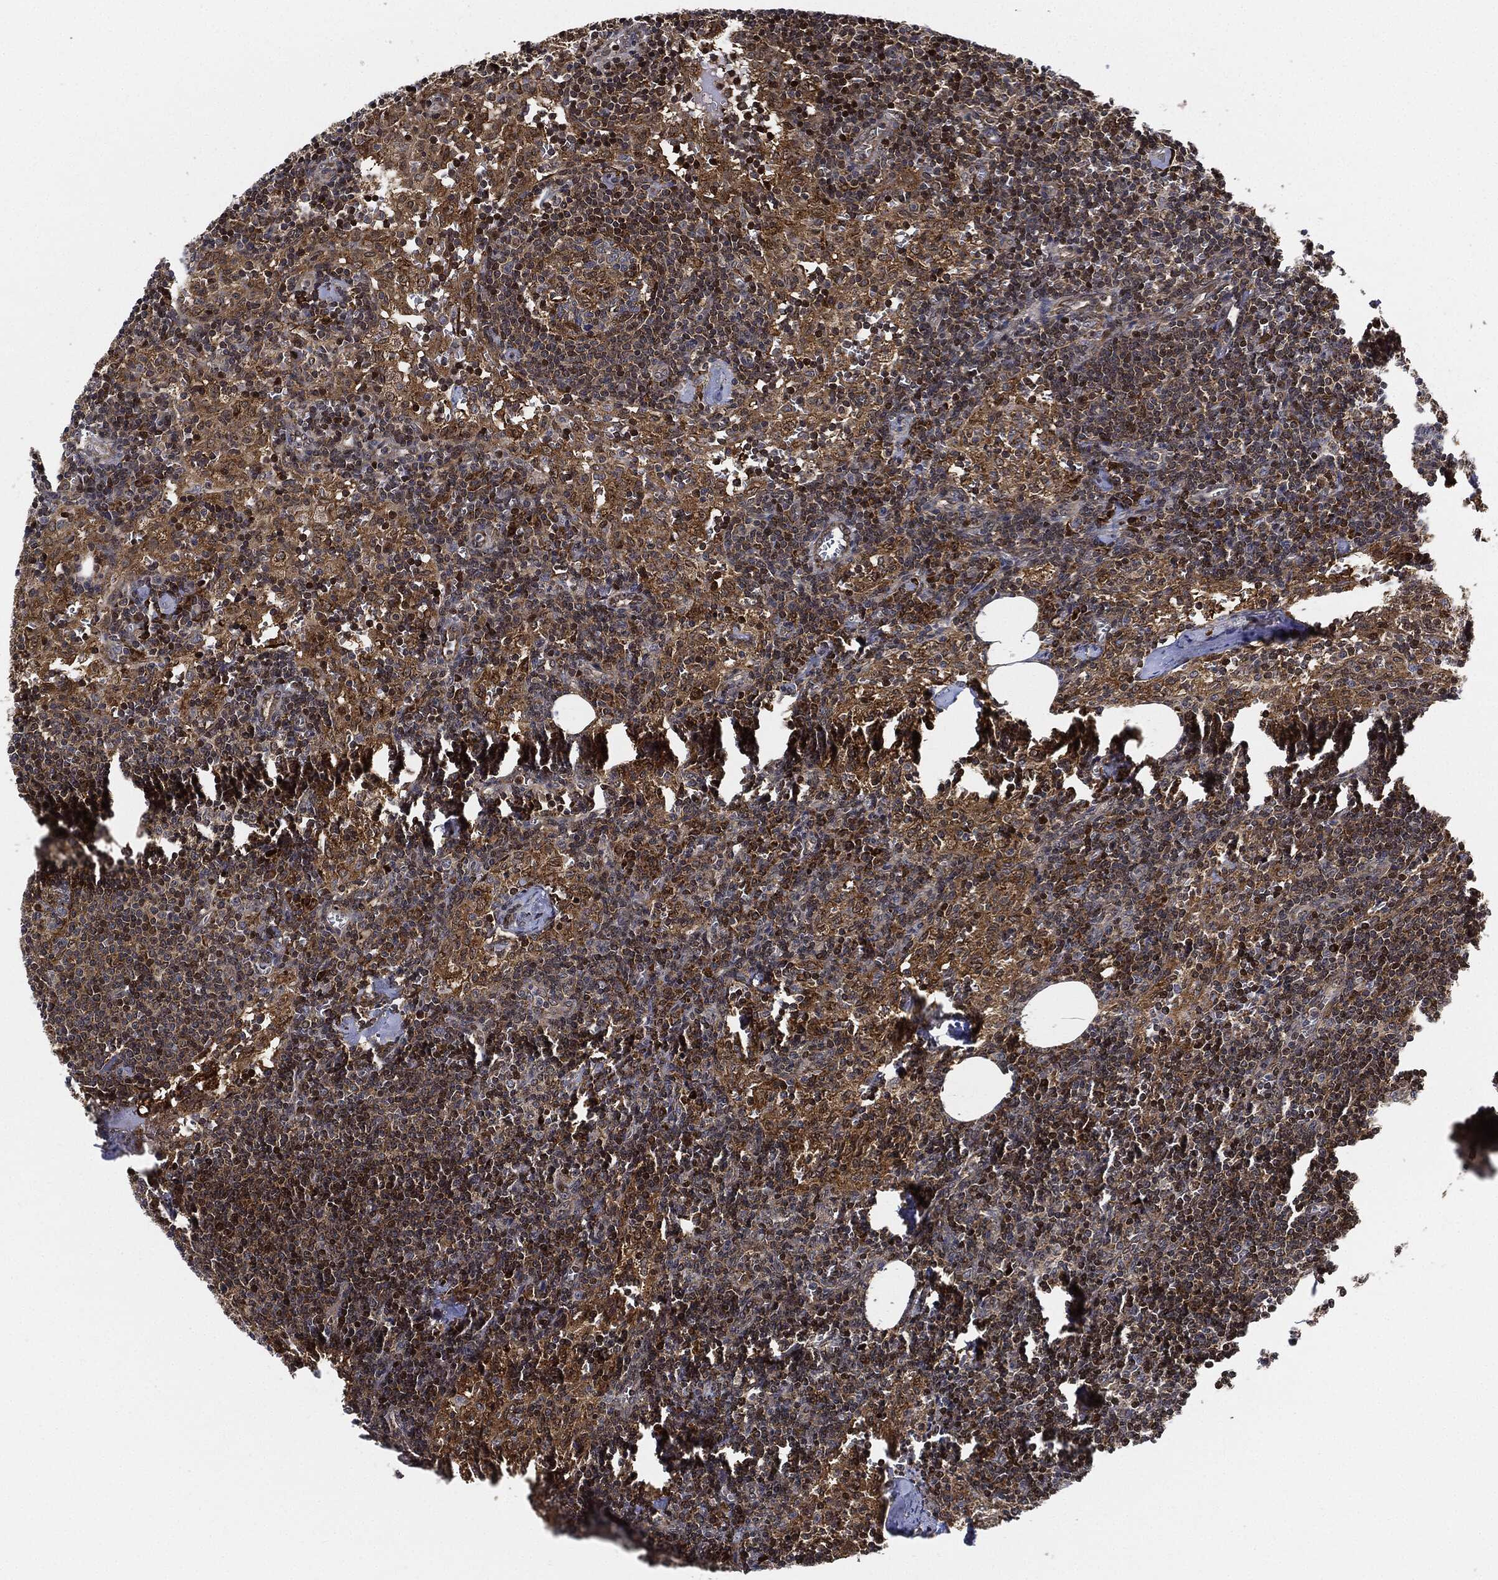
{"staining": {"intensity": "moderate", "quantity": ">75%", "location": "cytoplasmic/membranous"}, "tissue": "lymph node", "cell_type": "Non-germinal center cells", "image_type": "normal", "snomed": [{"axis": "morphology", "description": "Normal tissue, NOS"}, {"axis": "topography", "description": "Lymph node"}], "caption": "Immunohistochemical staining of benign human lymph node displays medium levels of moderate cytoplasmic/membranous positivity in about >75% of non-germinal center cells.", "gene": "RNASEL", "patient": {"sex": "female", "age": 52}}